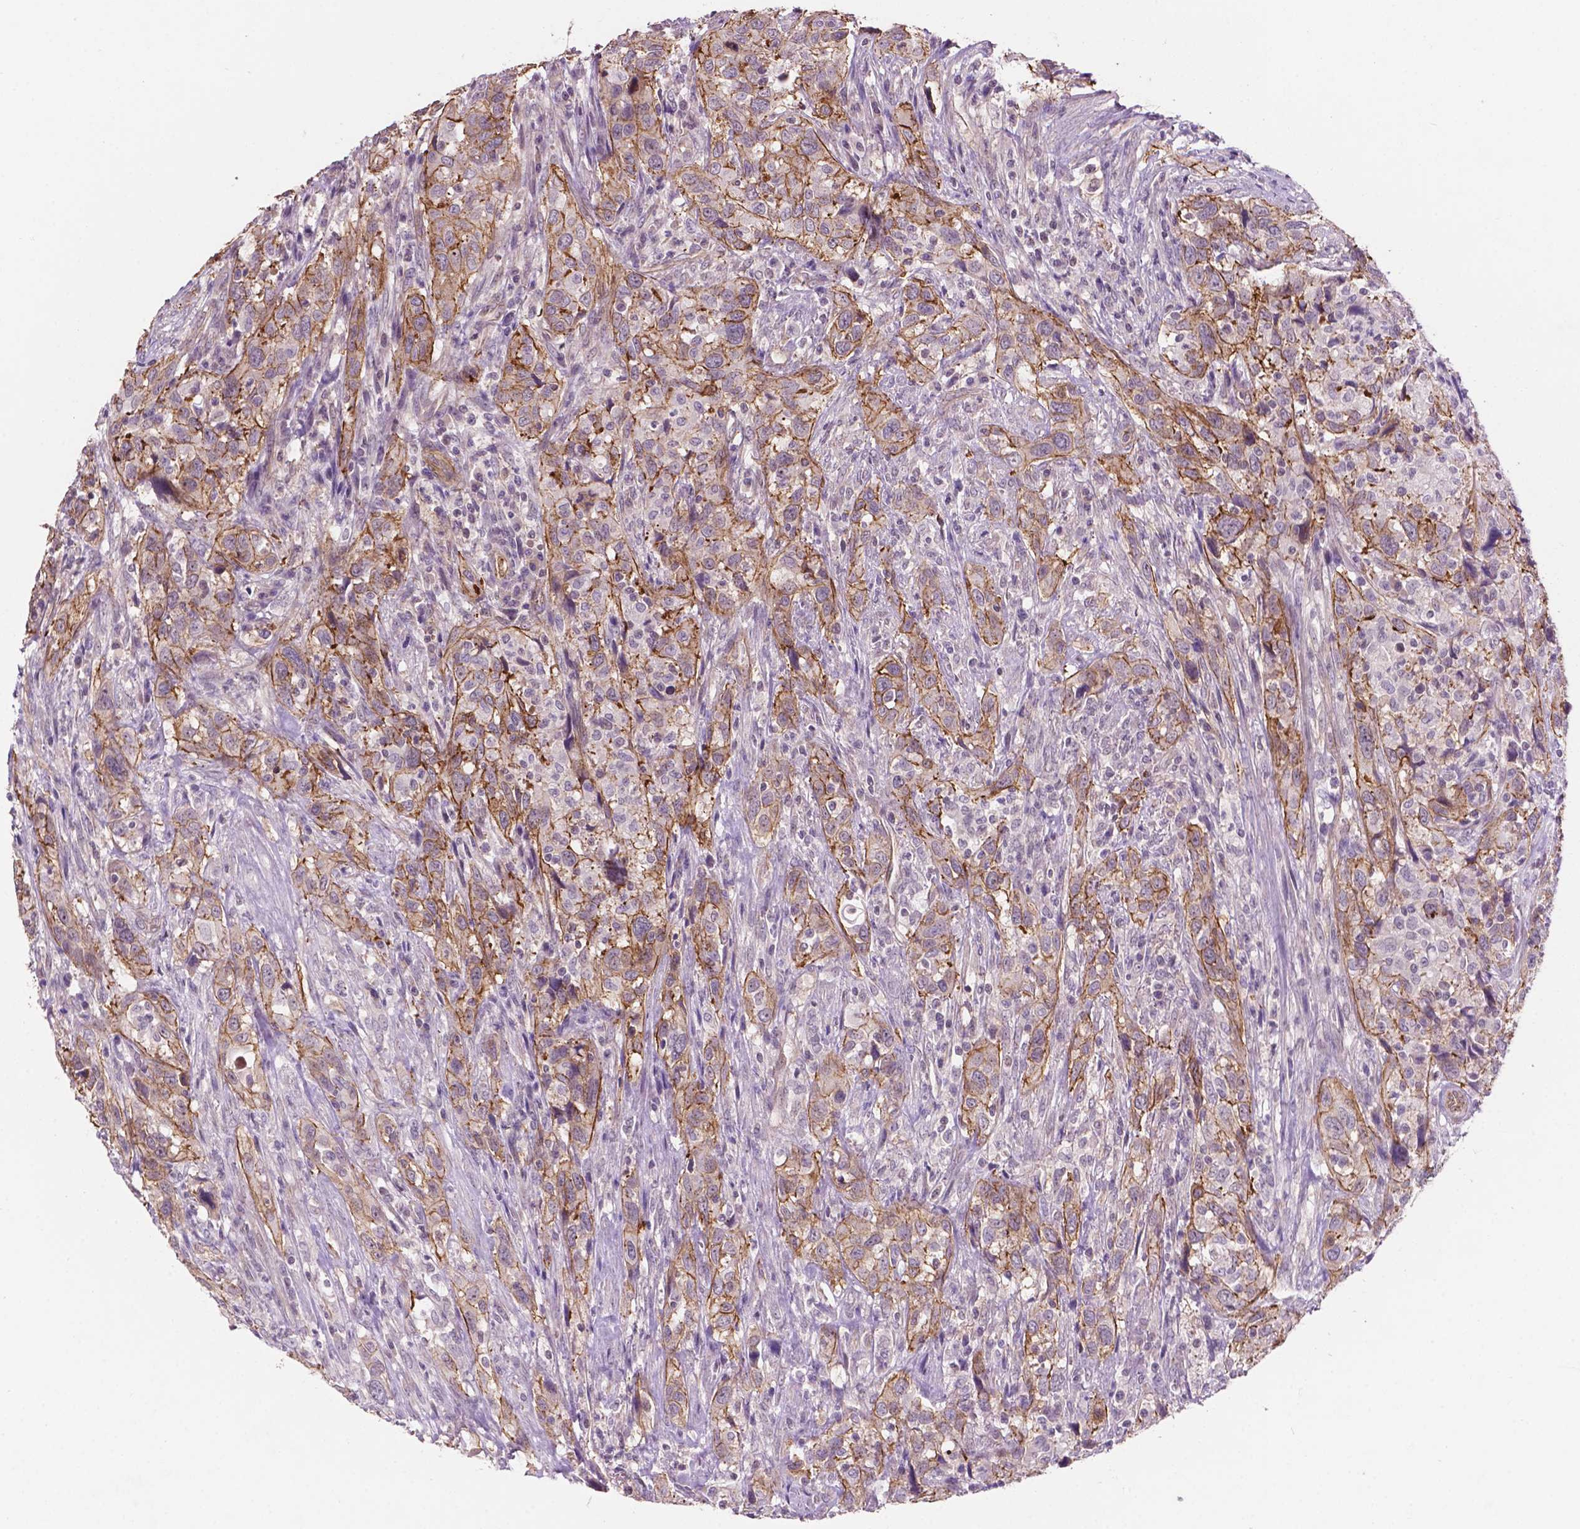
{"staining": {"intensity": "moderate", "quantity": ">75%", "location": "cytoplasmic/membranous"}, "tissue": "urothelial cancer", "cell_type": "Tumor cells", "image_type": "cancer", "snomed": [{"axis": "morphology", "description": "Urothelial carcinoma, NOS"}, {"axis": "morphology", "description": "Urothelial carcinoma, High grade"}, {"axis": "topography", "description": "Urinary bladder"}], "caption": "Human urothelial cancer stained with a brown dye displays moderate cytoplasmic/membranous positive expression in approximately >75% of tumor cells.", "gene": "ARL5C", "patient": {"sex": "female", "age": 64}}